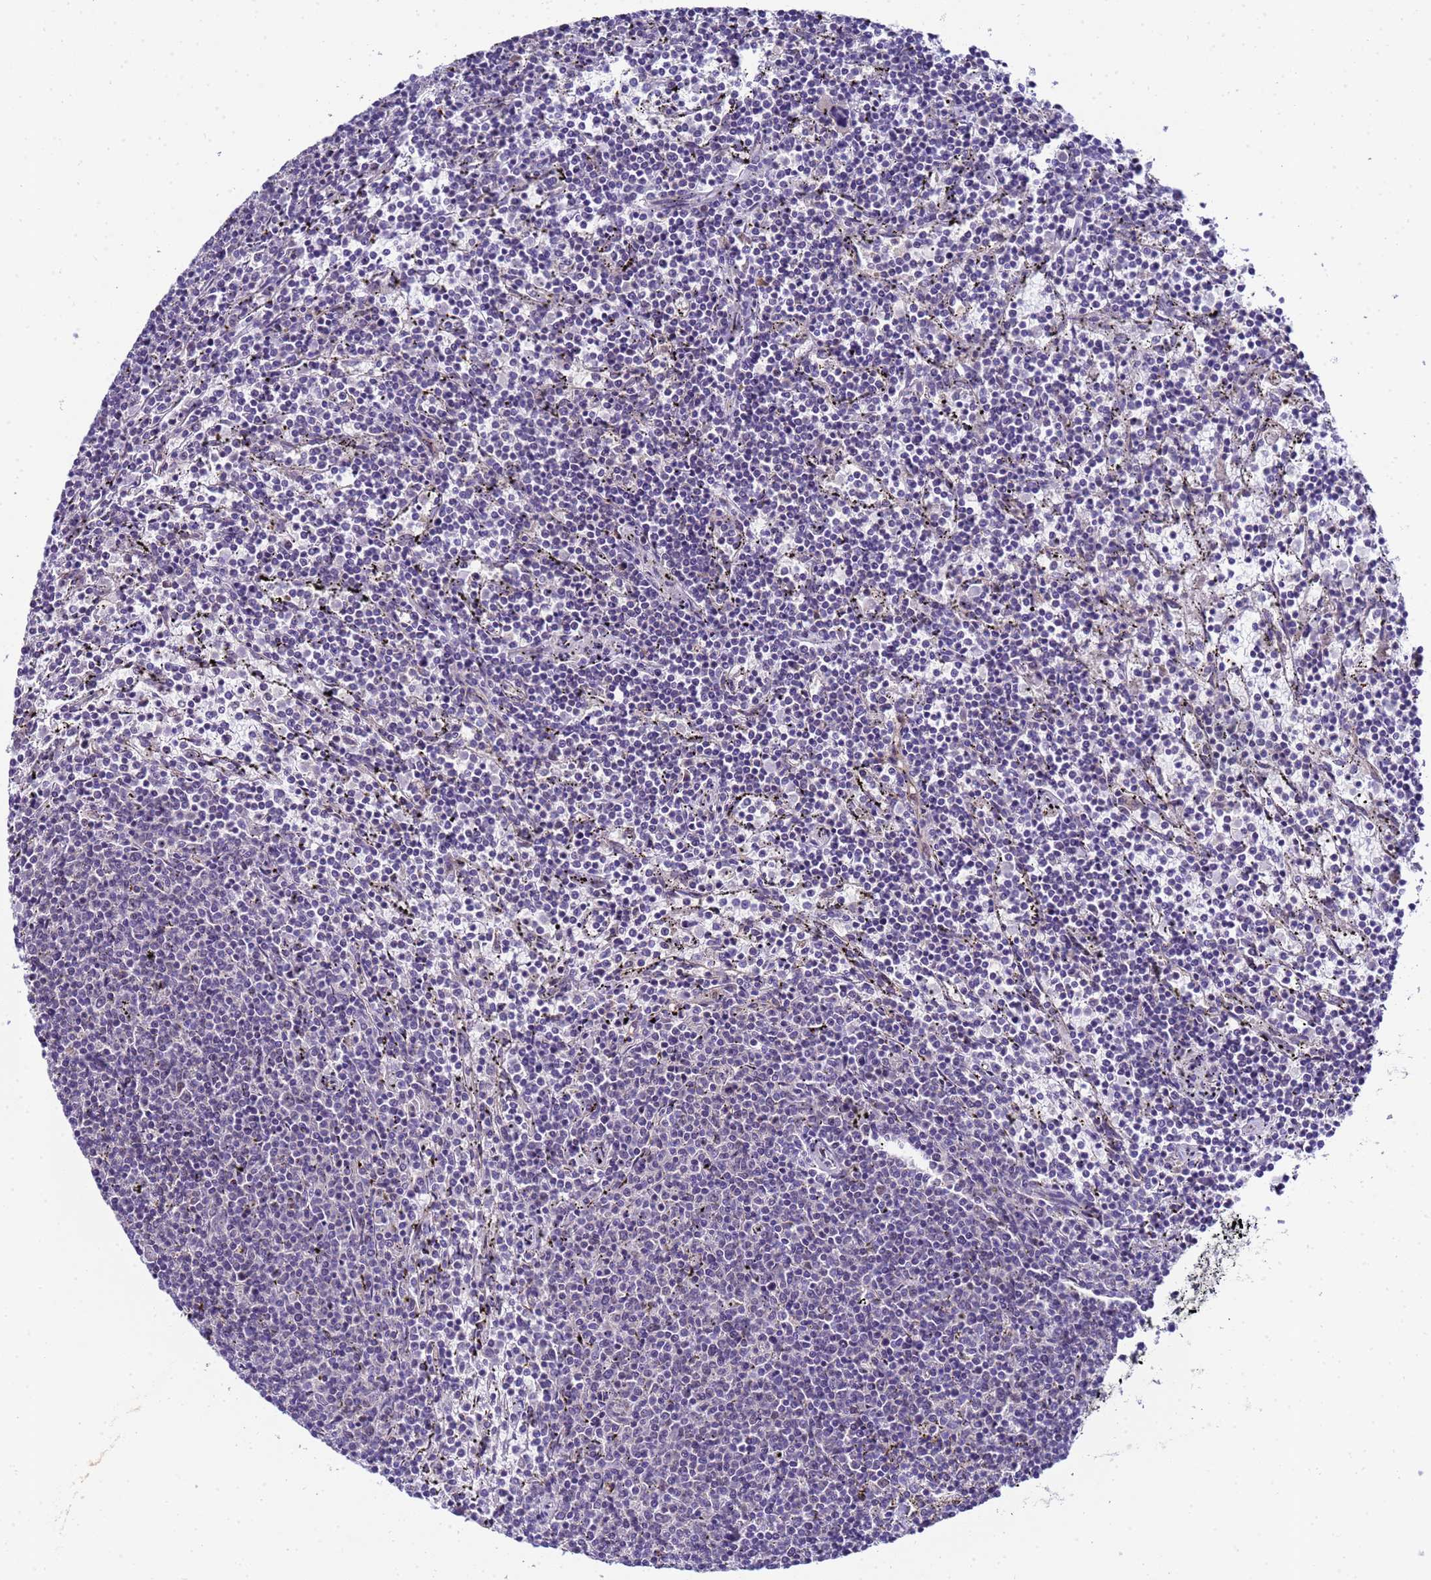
{"staining": {"intensity": "negative", "quantity": "none", "location": "none"}, "tissue": "lymphoma", "cell_type": "Tumor cells", "image_type": "cancer", "snomed": [{"axis": "morphology", "description": "Malignant lymphoma, non-Hodgkin's type, Low grade"}, {"axis": "topography", "description": "Spleen"}], "caption": "Immunohistochemistry (IHC) of human malignant lymphoma, non-Hodgkin's type (low-grade) displays no staining in tumor cells. (DAB immunohistochemistry, high magnification).", "gene": "C19orf47", "patient": {"sex": "female", "age": 50}}